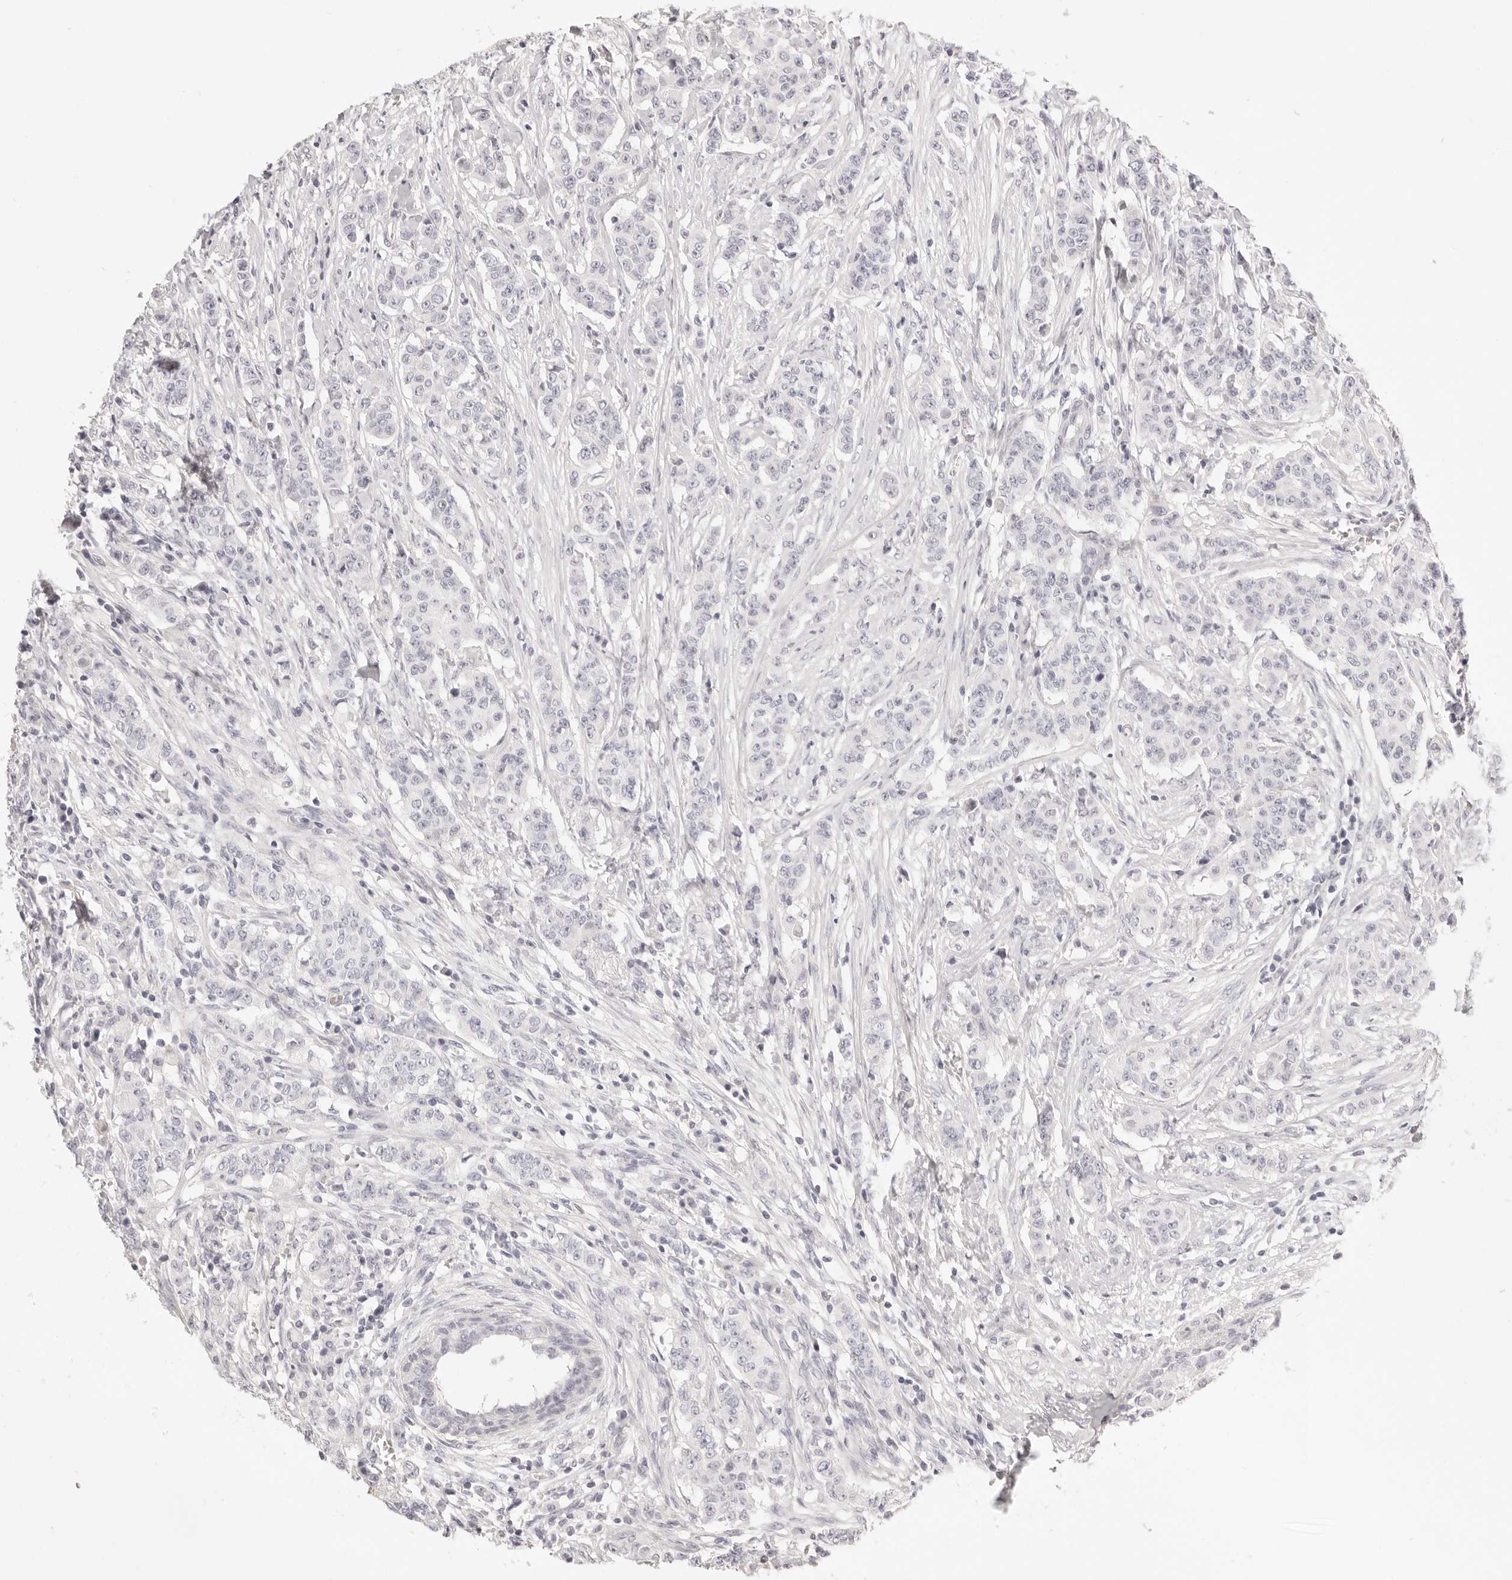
{"staining": {"intensity": "negative", "quantity": "none", "location": "none"}, "tissue": "breast cancer", "cell_type": "Tumor cells", "image_type": "cancer", "snomed": [{"axis": "morphology", "description": "Duct carcinoma"}, {"axis": "topography", "description": "Breast"}], "caption": "The immunohistochemistry (IHC) histopathology image has no significant staining in tumor cells of breast cancer (infiltrating ductal carcinoma) tissue. (DAB IHC, high magnification).", "gene": "FABP1", "patient": {"sex": "female", "age": 40}}